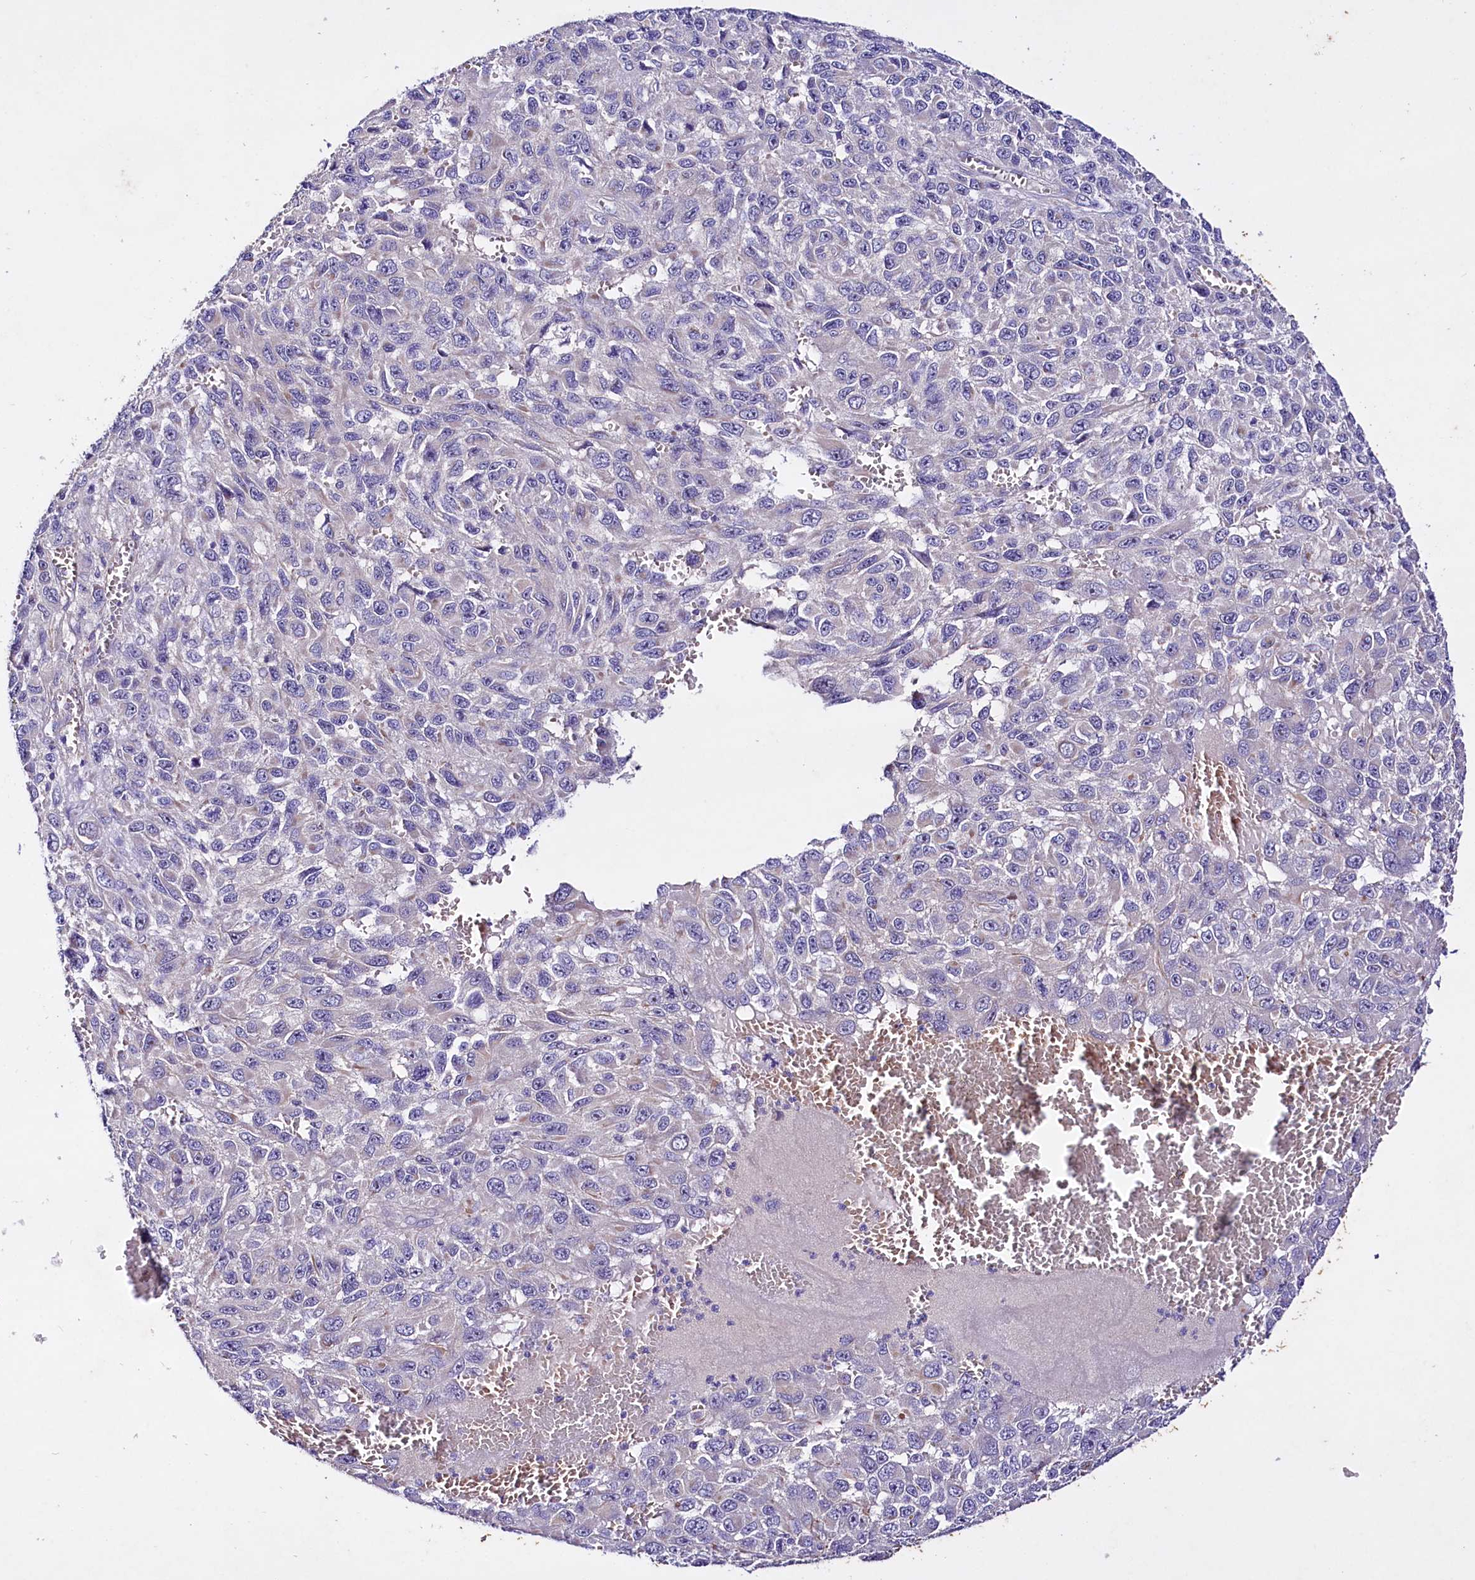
{"staining": {"intensity": "negative", "quantity": "none", "location": "none"}, "tissue": "melanoma", "cell_type": "Tumor cells", "image_type": "cancer", "snomed": [{"axis": "morphology", "description": "Normal tissue, NOS"}, {"axis": "morphology", "description": "Malignant melanoma, NOS"}, {"axis": "topography", "description": "Skin"}], "caption": "A high-resolution image shows IHC staining of malignant melanoma, which demonstrates no significant expression in tumor cells.", "gene": "SLC7A1", "patient": {"sex": "female", "age": 96}}